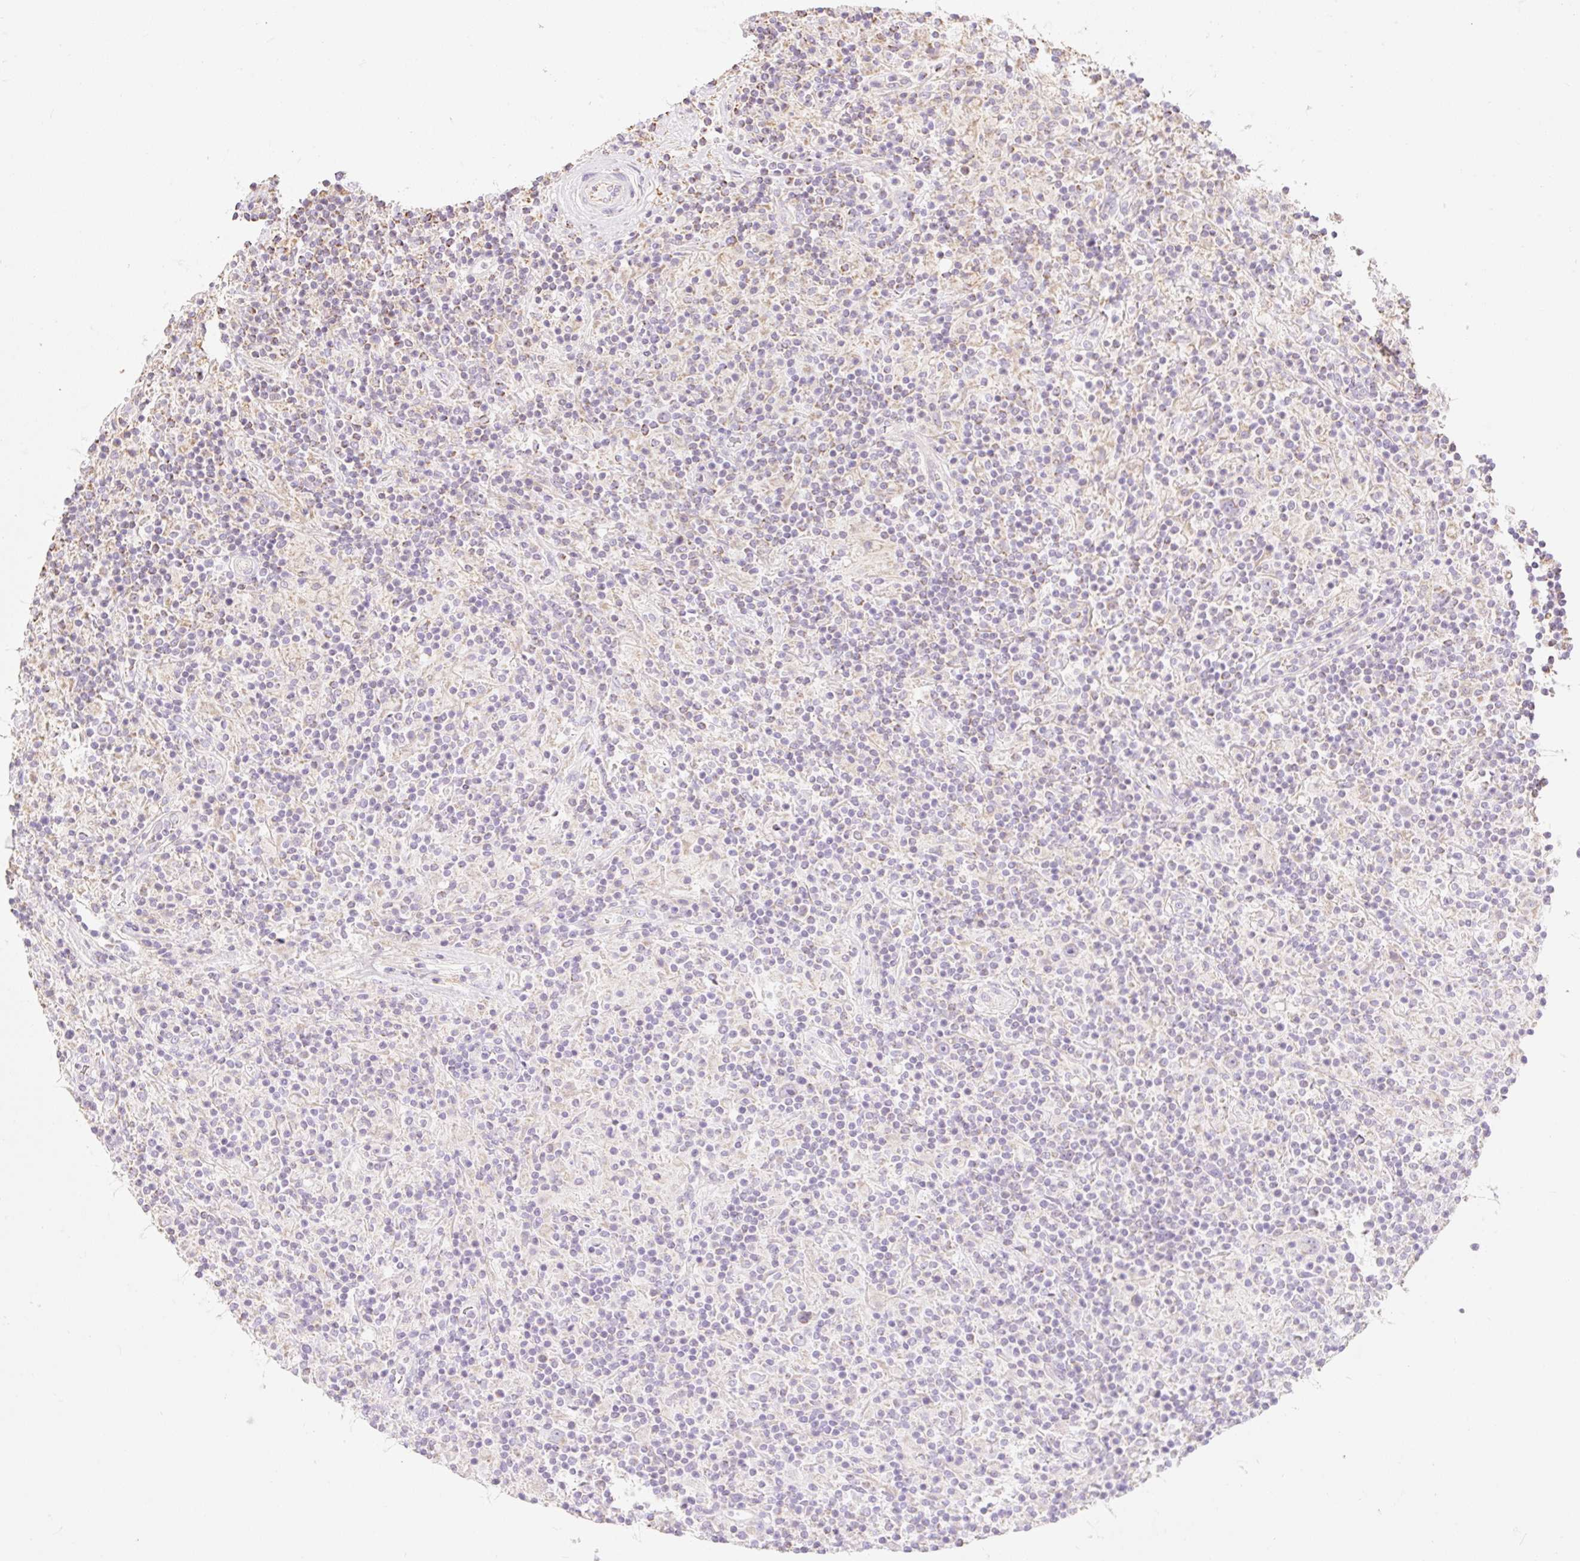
{"staining": {"intensity": "negative", "quantity": "none", "location": "none"}, "tissue": "lymphoma", "cell_type": "Tumor cells", "image_type": "cancer", "snomed": [{"axis": "morphology", "description": "Hodgkin's disease, NOS"}, {"axis": "topography", "description": "Lymph node"}], "caption": "This is an immunohistochemistry photomicrograph of lymphoma. There is no staining in tumor cells.", "gene": "DHX35", "patient": {"sex": "male", "age": 70}}